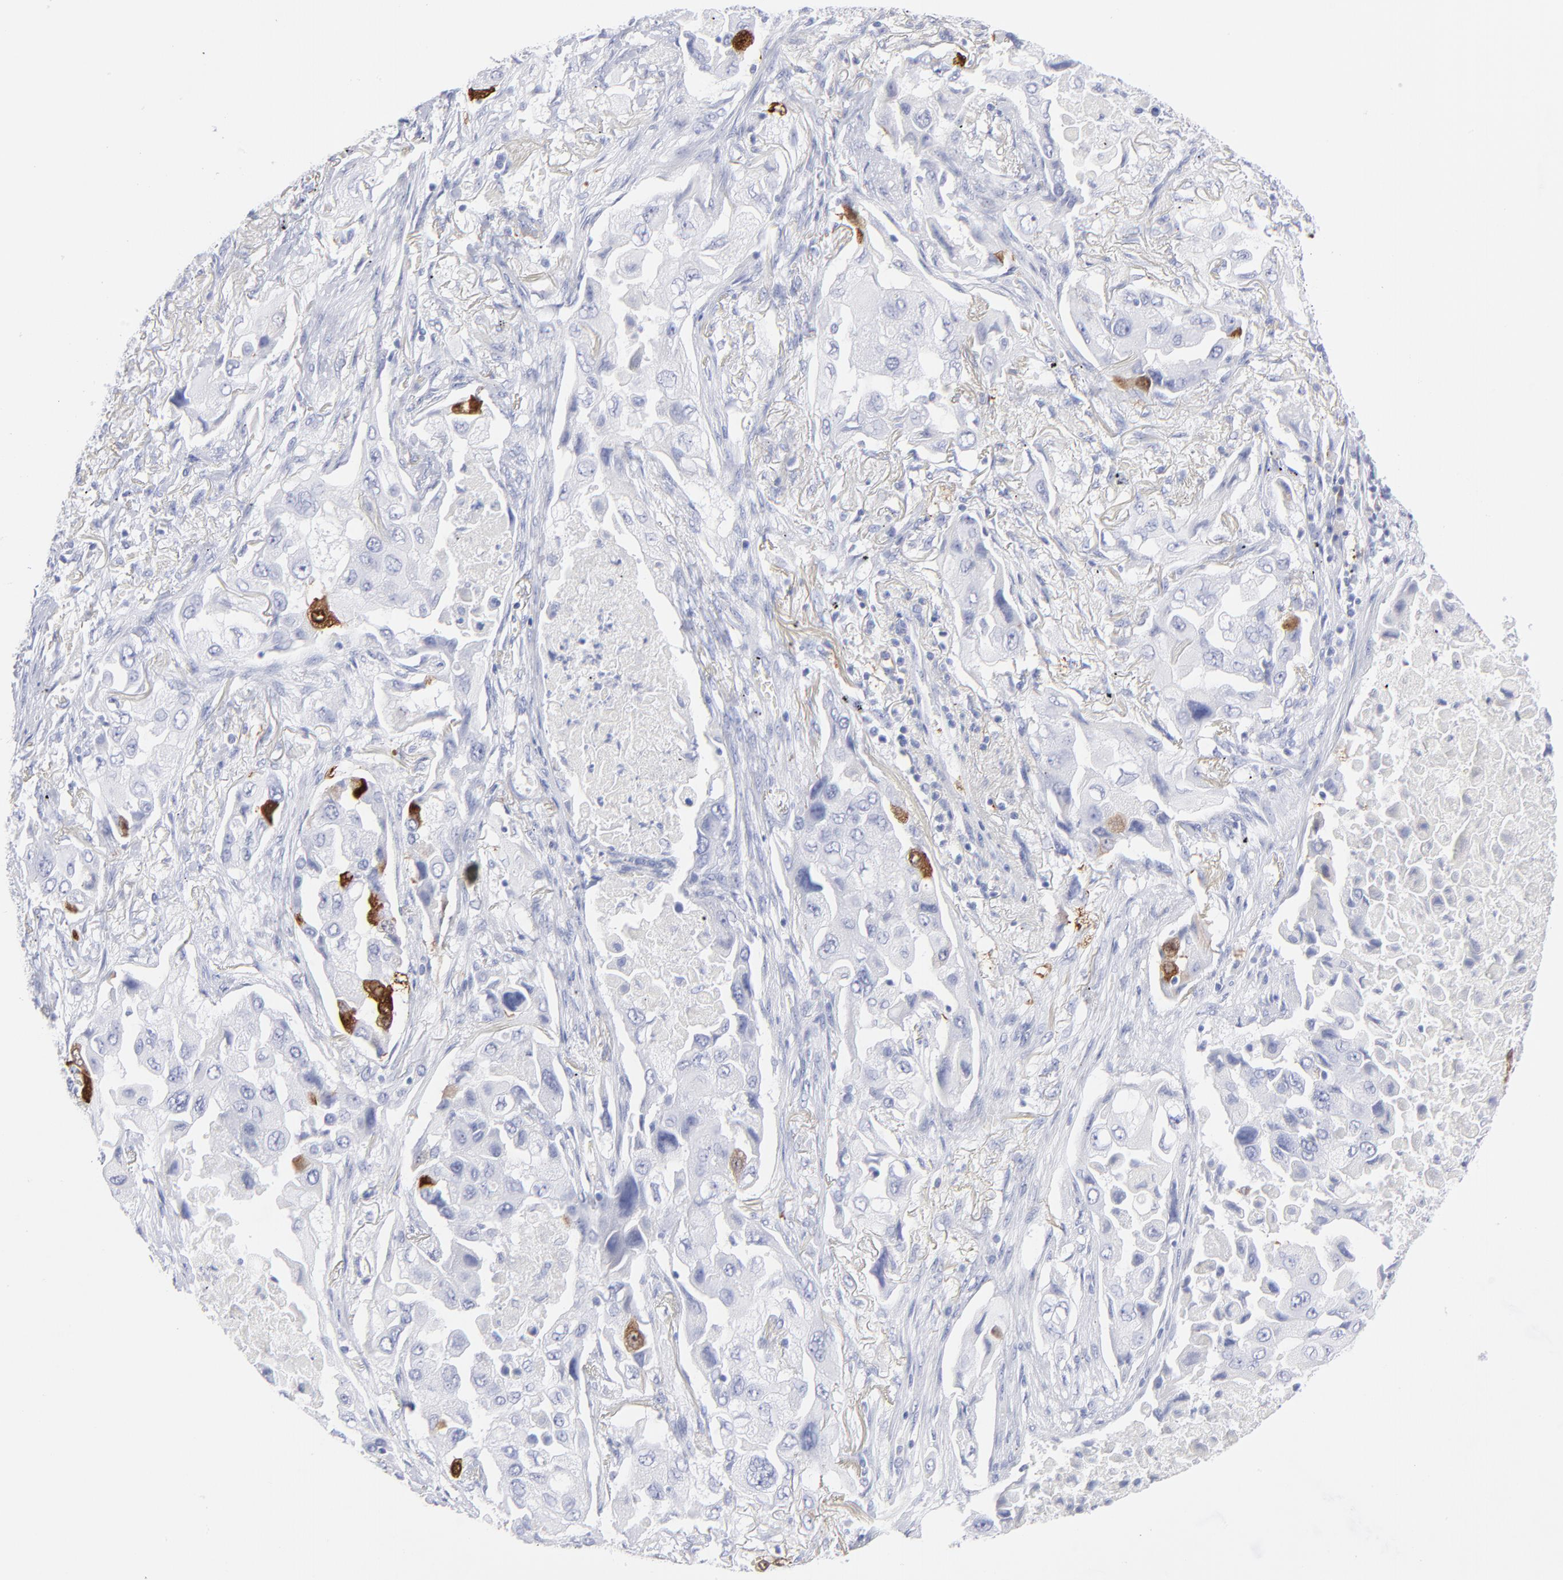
{"staining": {"intensity": "moderate", "quantity": "<25%", "location": "cytoplasmic/membranous"}, "tissue": "lung cancer", "cell_type": "Tumor cells", "image_type": "cancer", "snomed": [{"axis": "morphology", "description": "Adenocarcinoma, NOS"}, {"axis": "topography", "description": "Lung"}], "caption": "Lung adenocarcinoma stained for a protein displays moderate cytoplasmic/membranous positivity in tumor cells. Immunohistochemistry stains the protein of interest in brown and the nuclei are stained blue.", "gene": "CCNB1", "patient": {"sex": "female", "age": 65}}